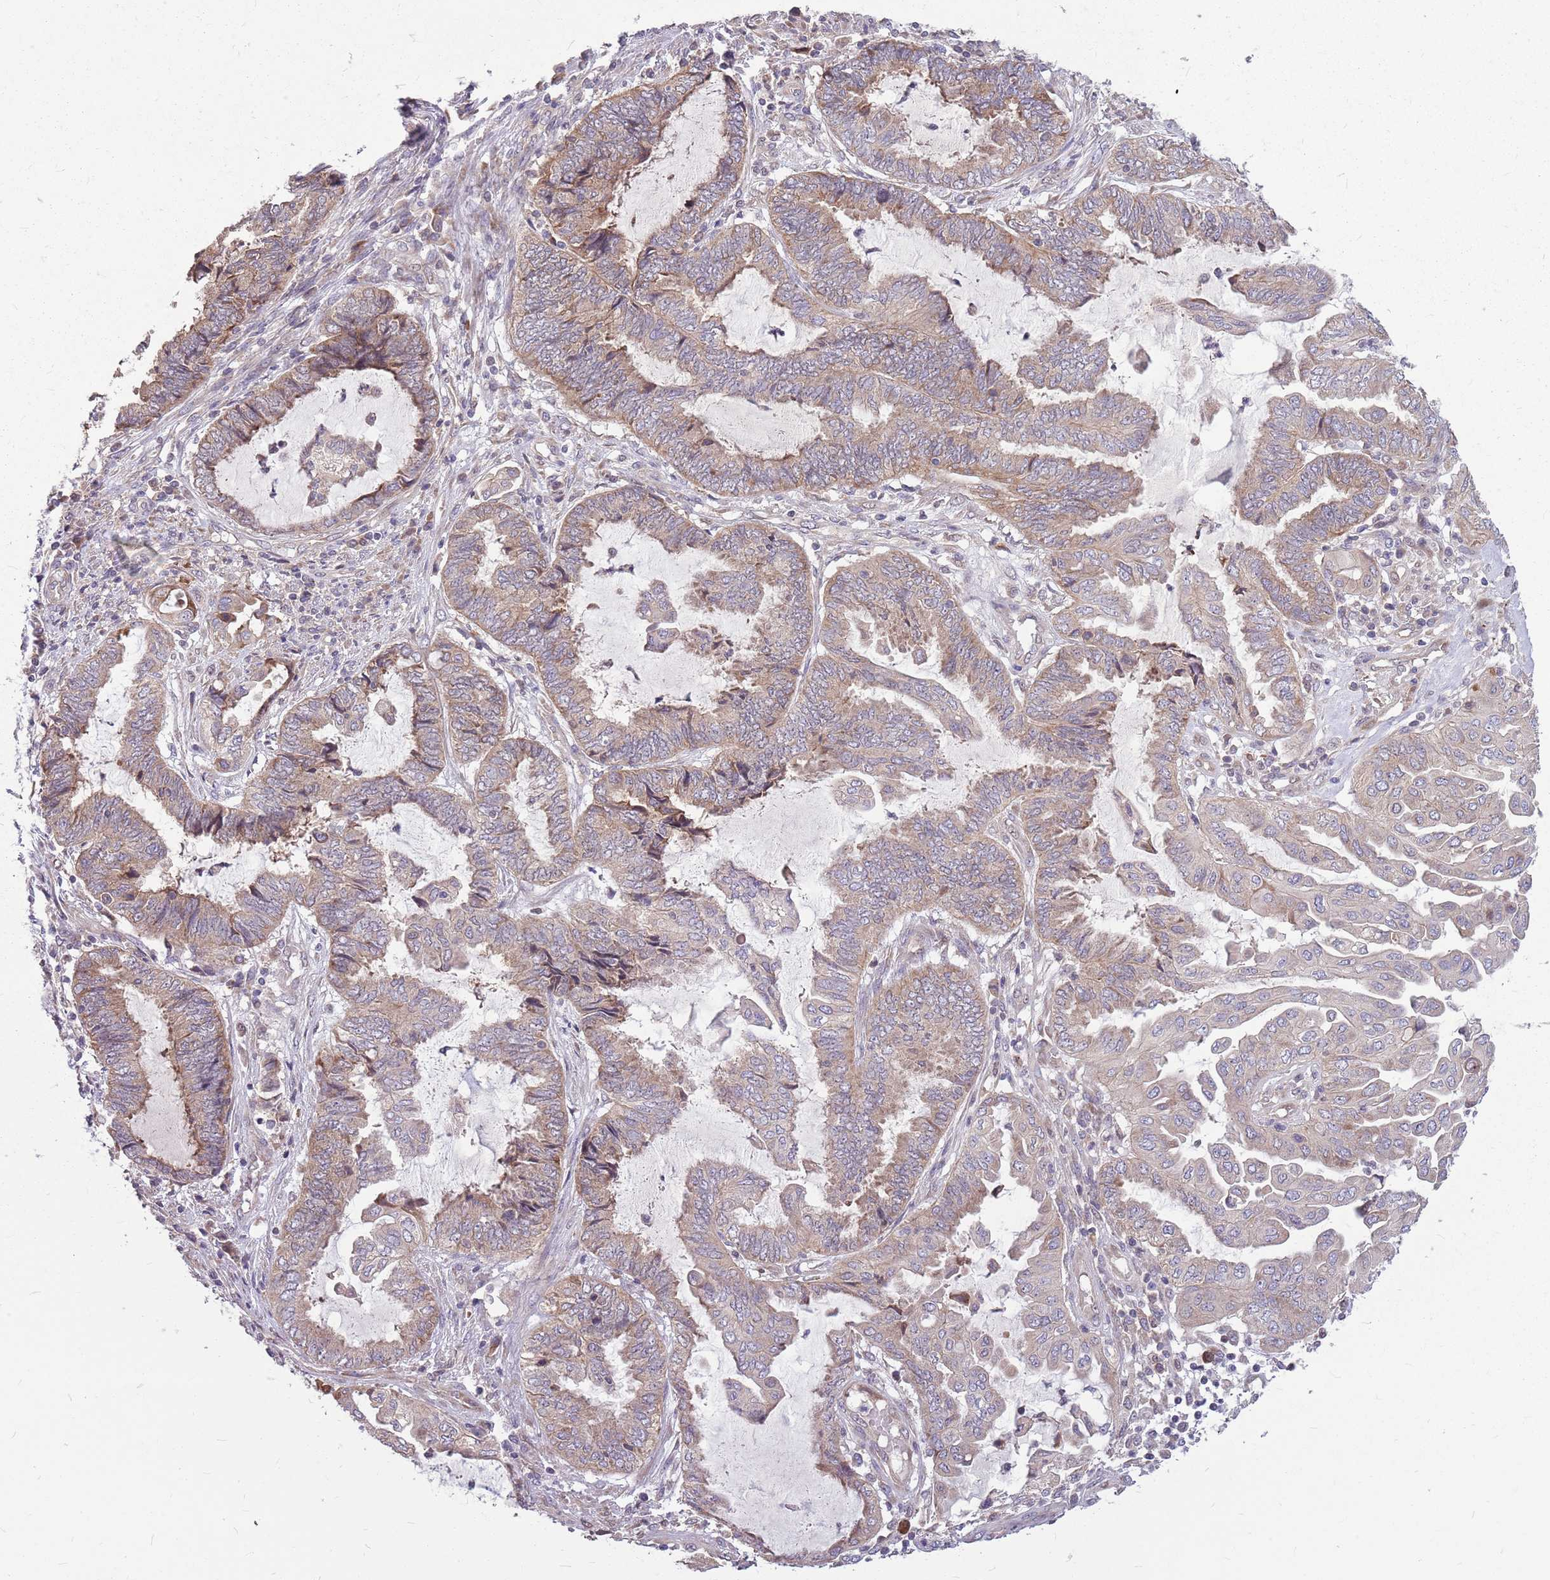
{"staining": {"intensity": "moderate", "quantity": ">75%", "location": "cytoplasmic/membranous"}, "tissue": "endometrial cancer", "cell_type": "Tumor cells", "image_type": "cancer", "snomed": [{"axis": "morphology", "description": "Adenocarcinoma, NOS"}, {"axis": "topography", "description": "Uterus"}, {"axis": "topography", "description": "Endometrium"}], "caption": "Immunohistochemical staining of endometrial cancer exhibits medium levels of moderate cytoplasmic/membranous protein positivity in about >75% of tumor cells. The staining is performed using DAB (3,3'-diaminobenzidine) brown chromogen to label protein expression. The nuclei are counter-stained blue using hematoxylin.", "gene": "PPP1R27", "patient": {"sex": "female", "age": 70}}